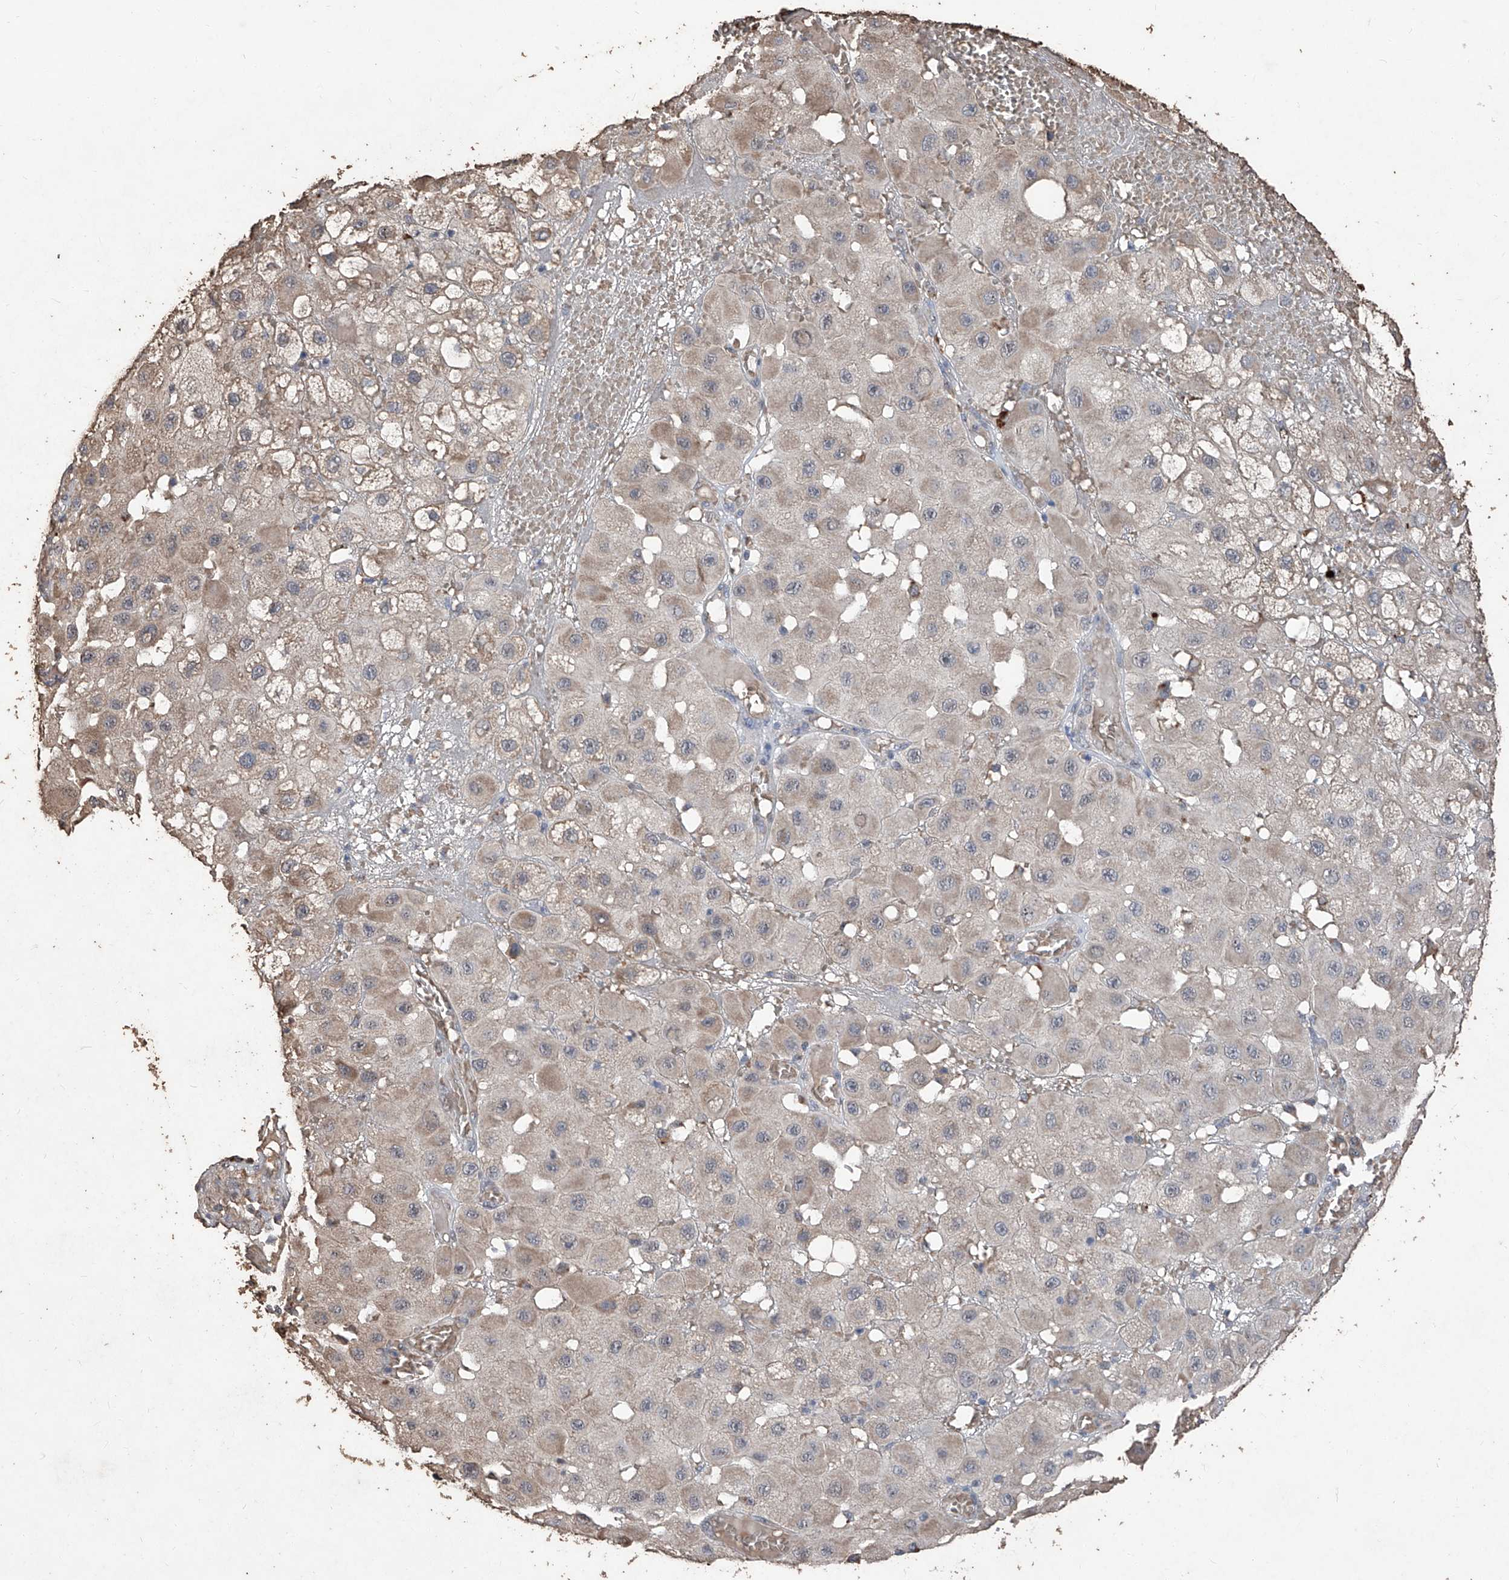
{"staining": {"intensity": "weak", "quantity": "25%-75%", "location": "cytoplasmic/membranous"}, "tissue": "melanoma", "cell_type": "Tumor cells", "image_type": "cancer", "snomed": [{"axis": "morphology", "description": "Malignant melanoma, NOS"}, {"axis": "topography", "description": "Skin"}], "caption": "Malignant melanoma was stained to show a protein in brown. There is low levels of weak cytoplasmic/membranous positivity in about 25%-75% of tumor cells.", "gene": "EML1", "patient": {"sex": "female", "age": 81}}